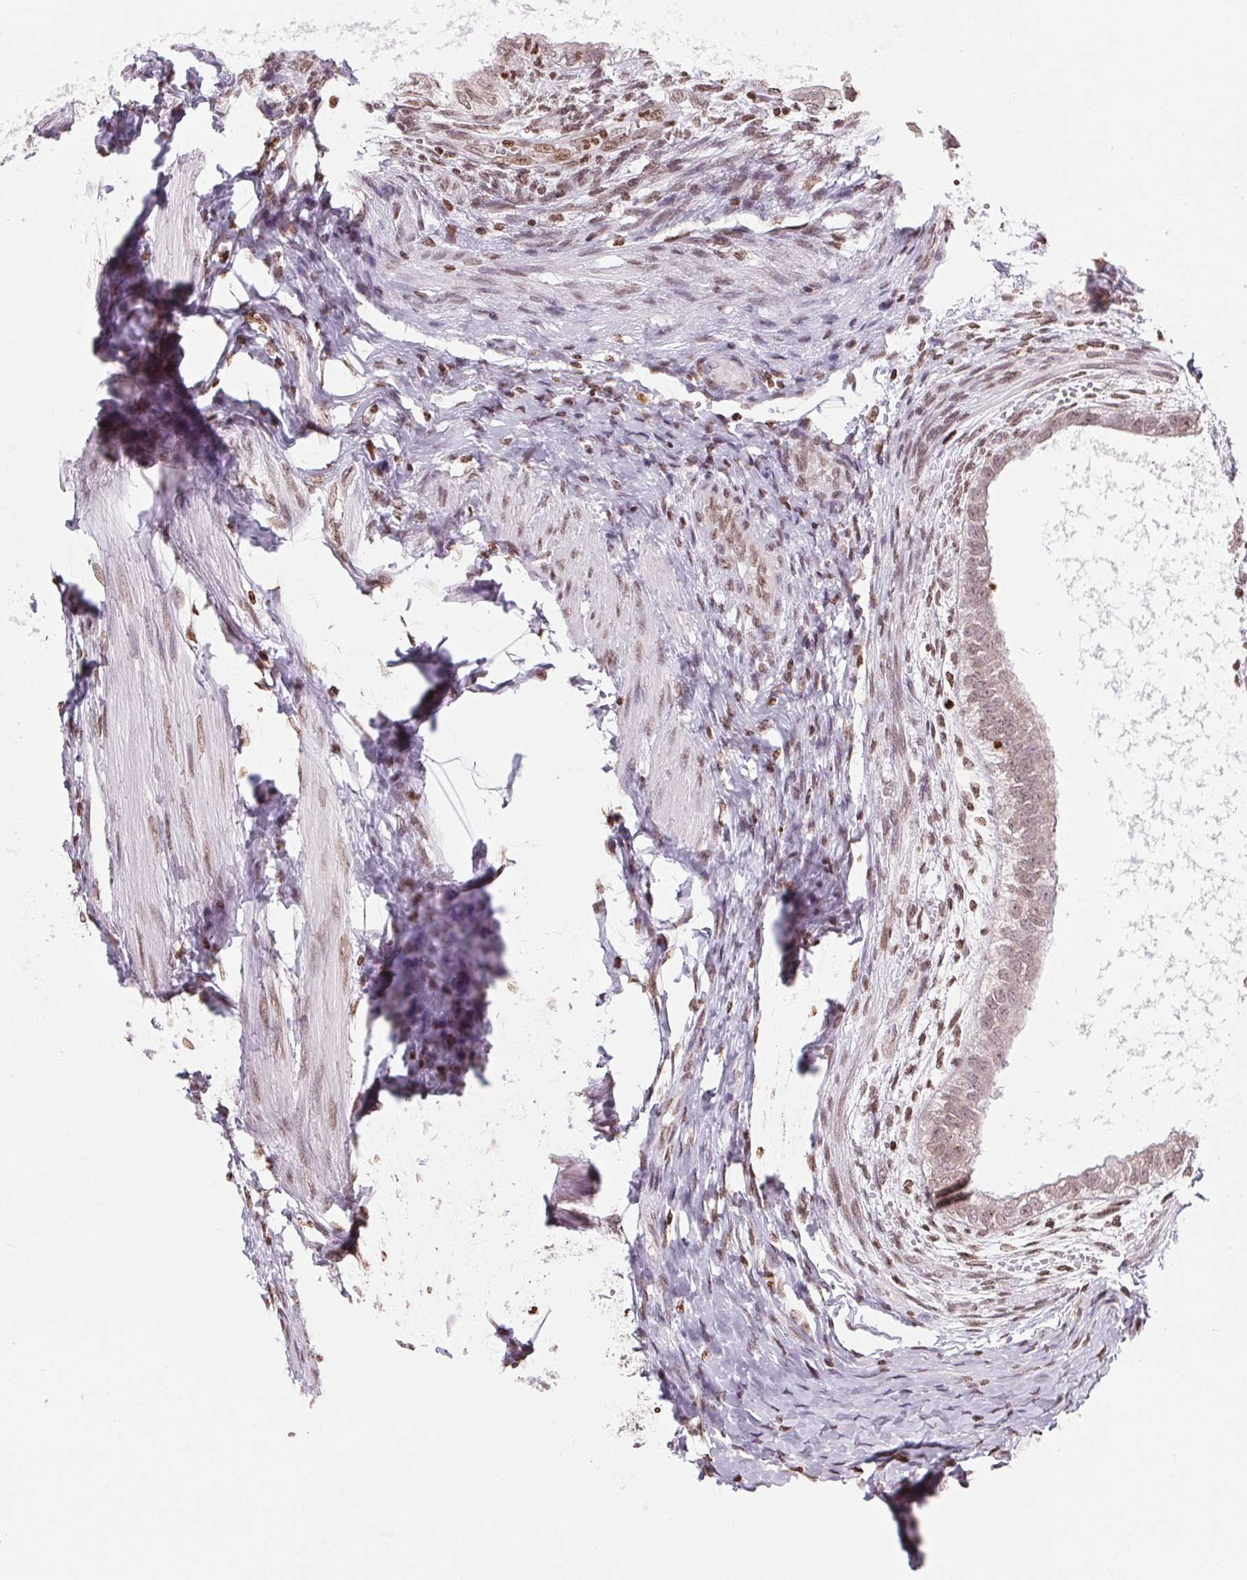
{"staining": {"intensity": "weak", "quantity": ">75%", "location": "nuclear"}, "tissue": "testis cancer", "cell_type": "Tumor cells", "image_type": "cancer", "snomed": [{"axis": "morphology", "description": "Carcinoma, Embryonal, NOS"}, {"axis": "topography", "description": "Testis"}], "caption": "DAB immunohistochemical staining of human testis embryonal carcinoma reveals weak nuclear protein staining in approximately >75% of tumor cells.", "gene": "SMIM12", "patient": {"sex": "male", "age": 26}}